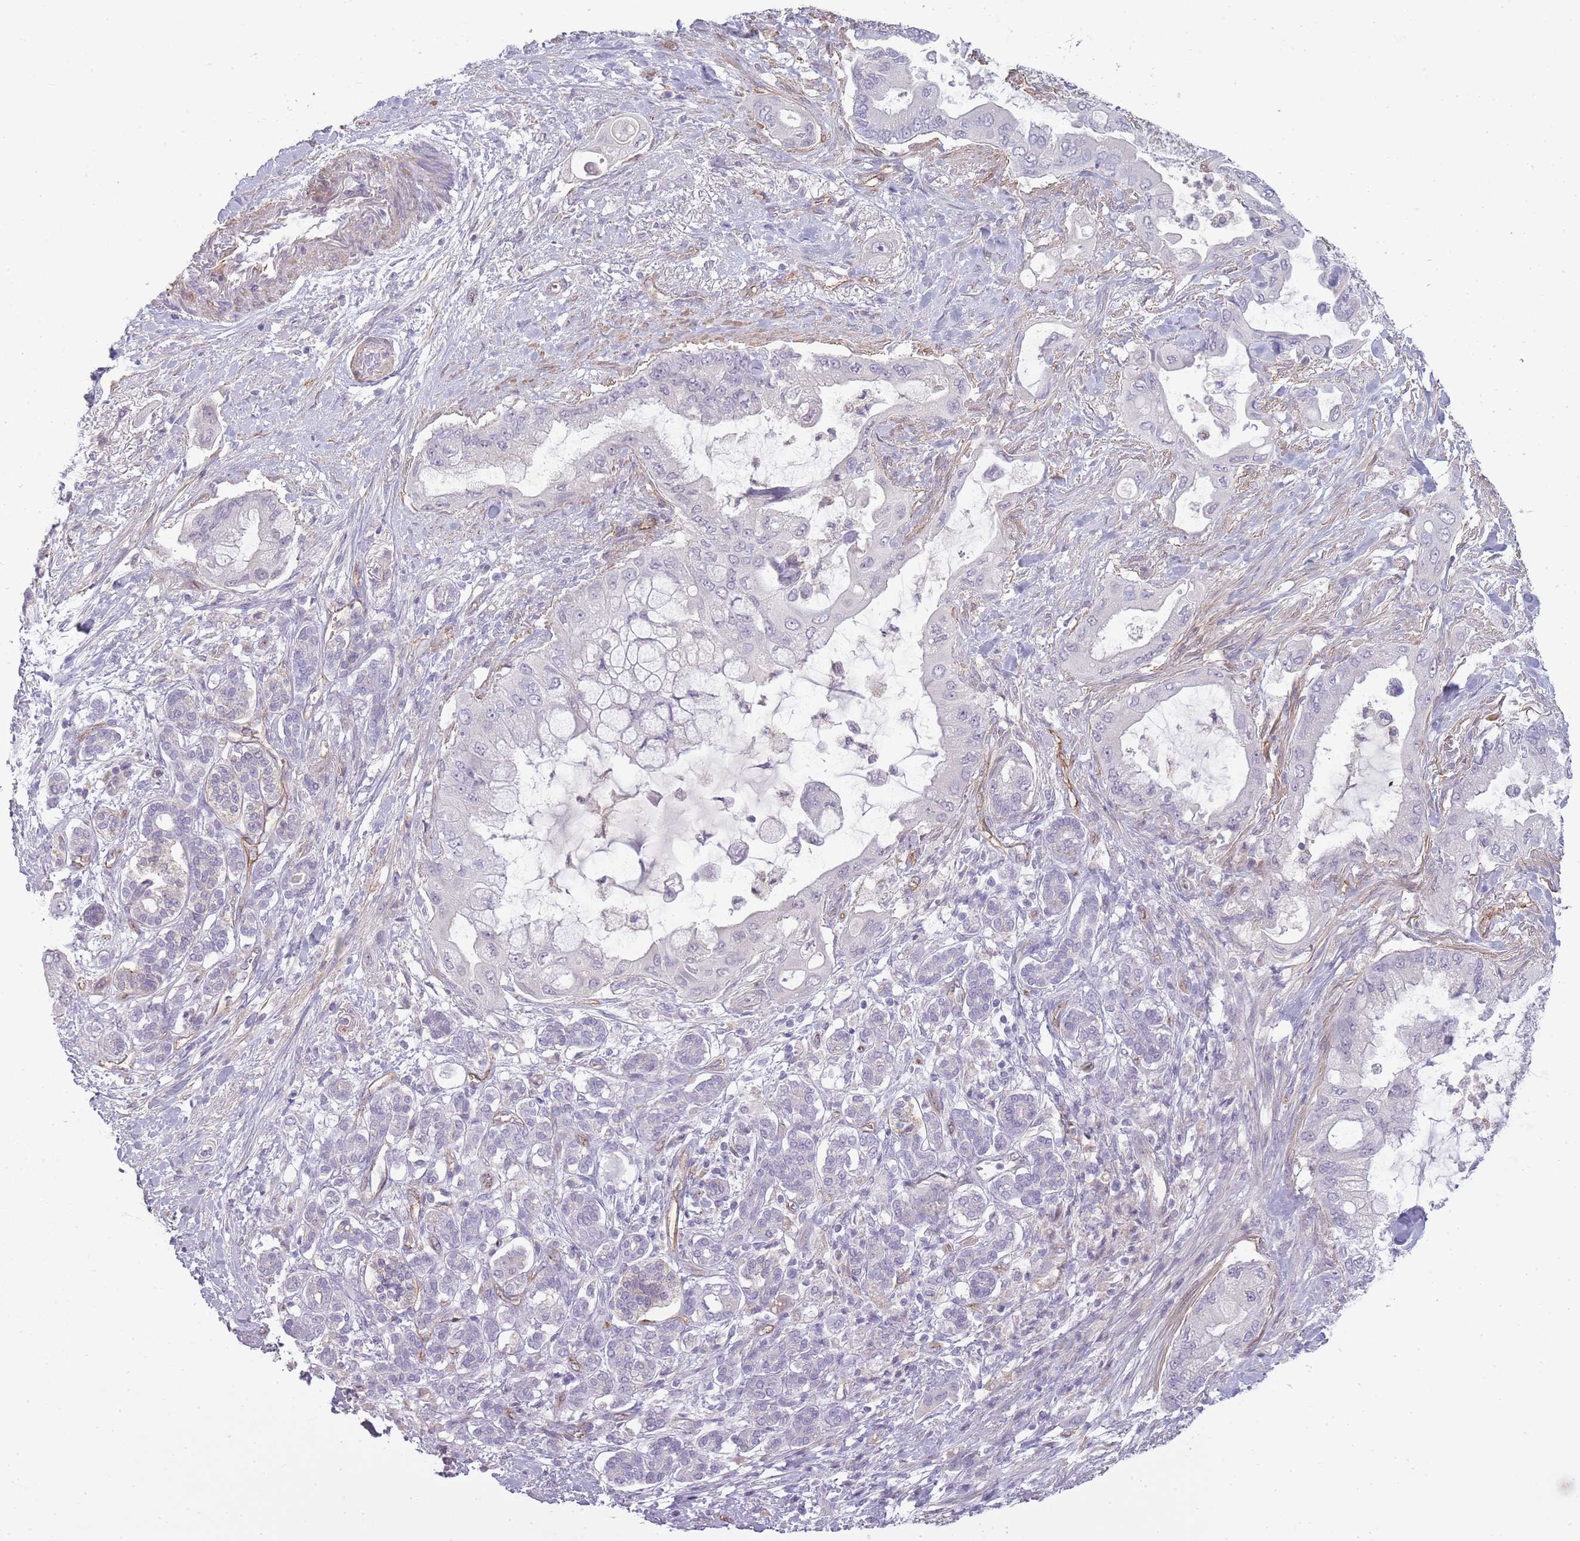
{"staining": {"intensity": "negative", "quantity": "none", "location": "none"}, "tissue": "pancreatic cancer", "cell_type": "Tumor cells", "image_type": "cancer", "snomed": [{"axis": "morphology", "description": "Adenocarcinoma, NOS"}, {"axis": "topography", "description": "Pancreas"}], "caption": "Immunohistochemistry (IHC) micrograph of pancreatic adenocarcinoma stained for a protein (brown), which shows no expression in tumor cells.", "gene": "SLC8A2", "patient": {"sex": "male", "age": 57}}